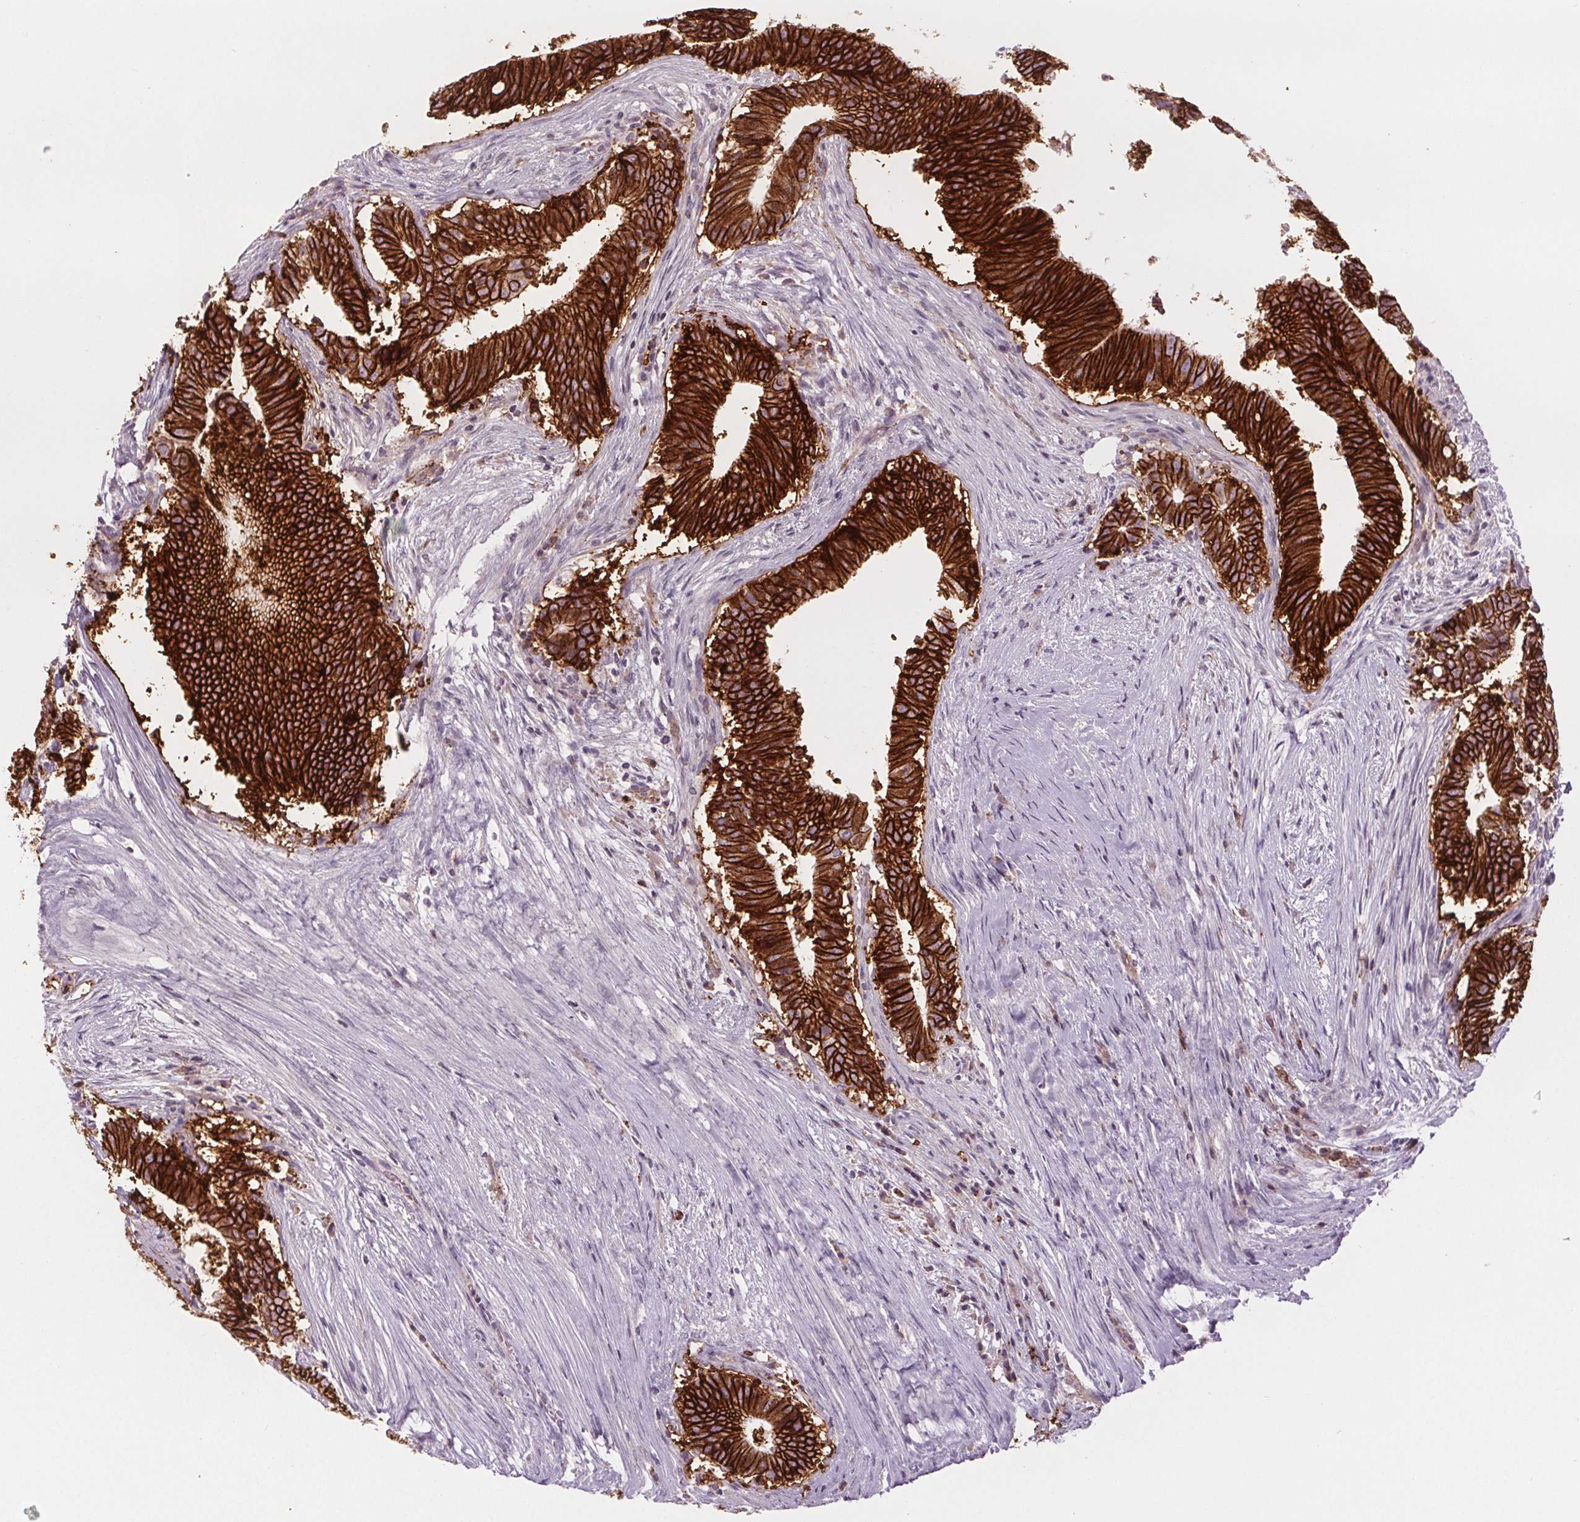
{"staining": {"intensity": "strong", "quantity": ">75%", "location": "cytoplasmic/membranous"}, "tissue": "colorectal cancer", "cell_type": "Tumor cells", "image_type": "cancer", "snomed": [{"axis": "morphology", "description": "Adenocarcinoma, NOS"}, {"axis": "topography", "description": "Colon"}], "caption": "Protein expression analysis of human adenocarcinoma (colorectal) reveals strong cytoplasmic/membranous expression in approximately >75% of tumor cells.", "gene": "ATP1A1", "patient": {"sex": "female", "age": 43}}